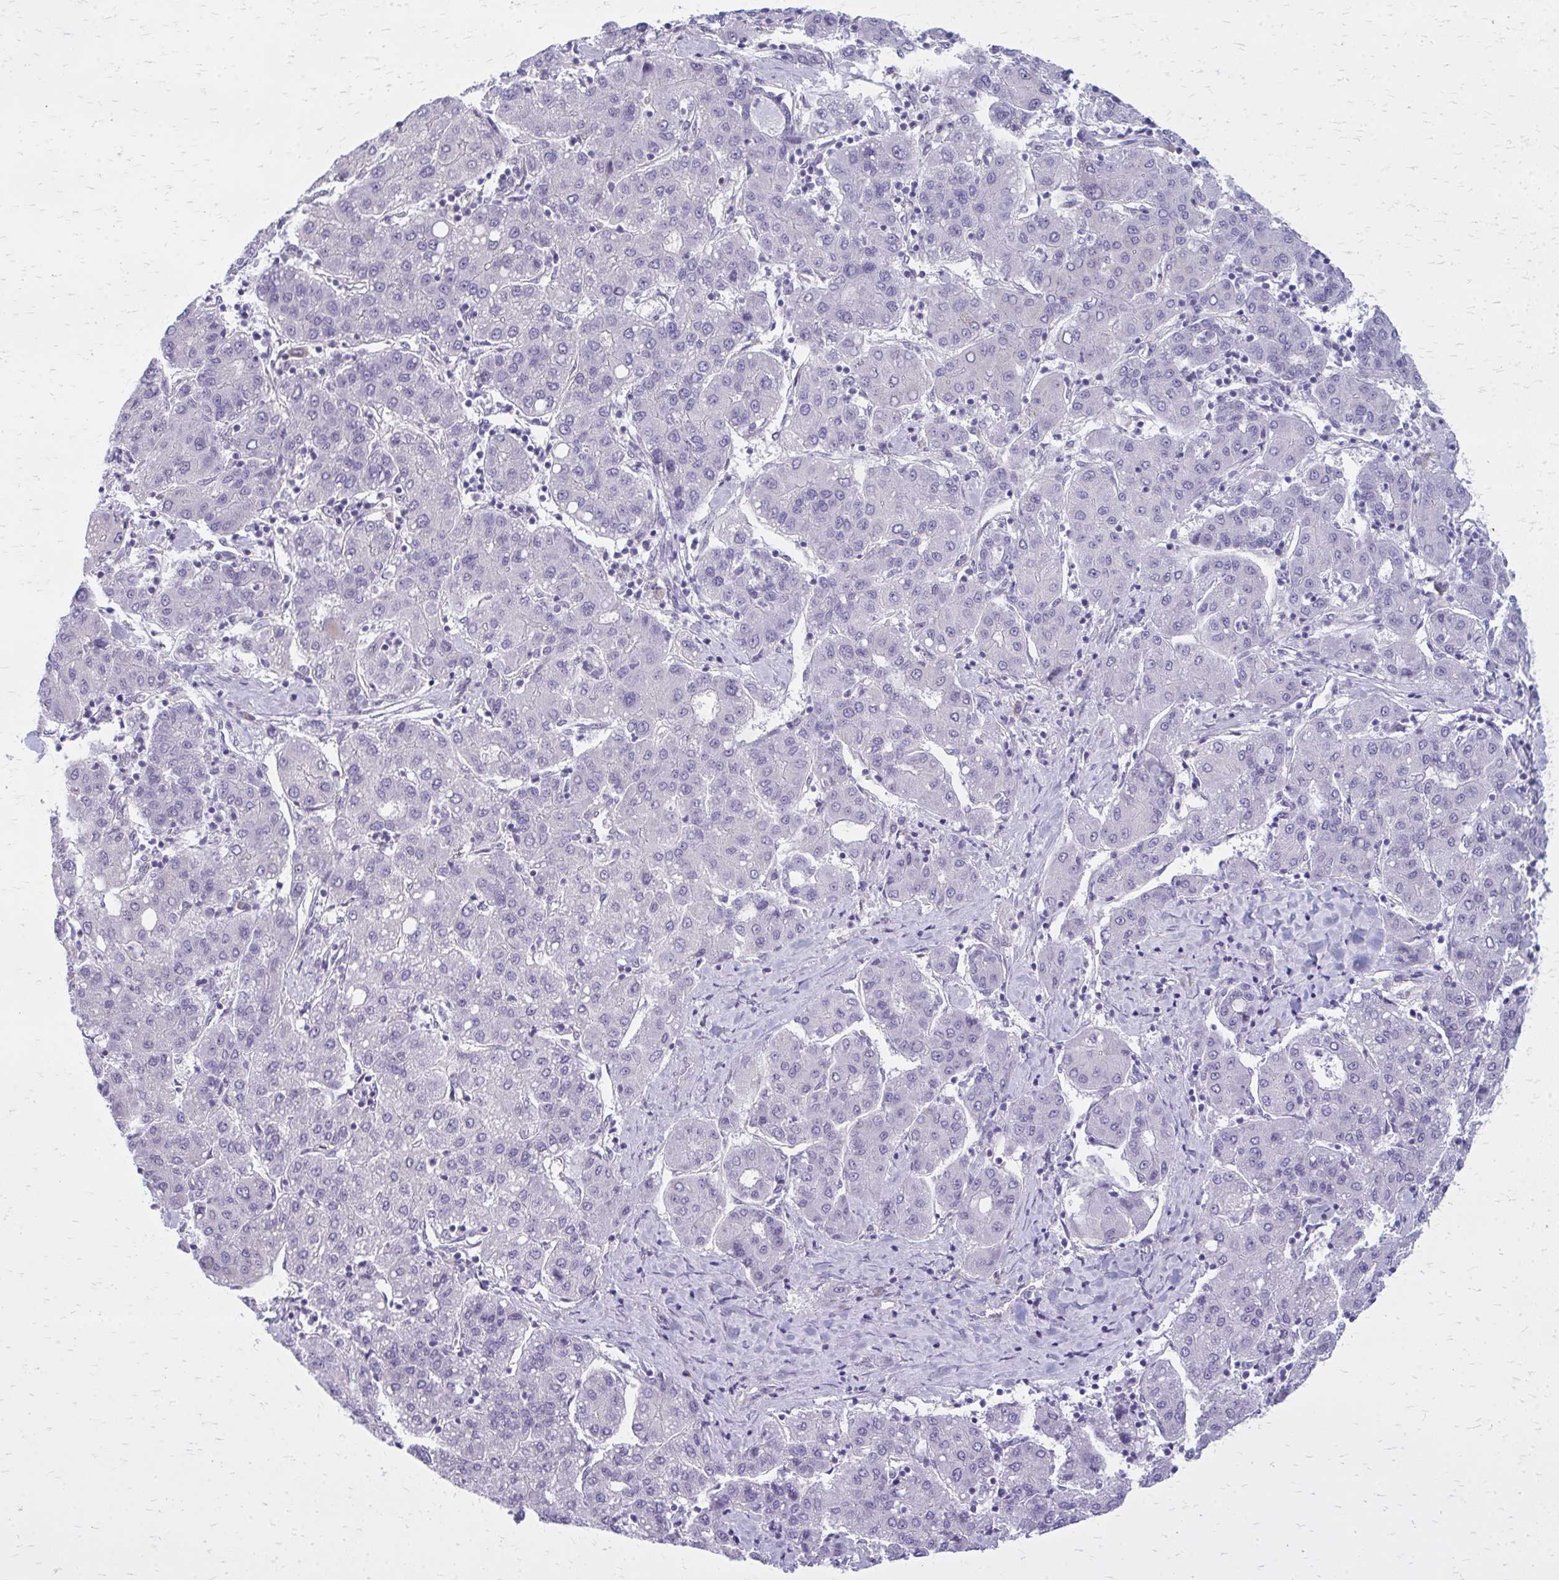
{"staining": {"intensity": "negative", "quantity": "none", "location": "none"}, "tissue": "liver cancer", "cell_type": "Tumor cells", "image_type": "cancer", "snomed": [{"axis": "morphology", "description": "Carcinoma, Hepatocellular, NOS"}, {"axis": "topography", "description": "Liver"}], "caption": "Tumor cells show no significant expression in liver hepatocellular carcinoma. The staining is performed using DAB (3,3'-diaminobenzidine) brown chromogen with nuclei counter-stained in using hematoxylin.", "gene": "PLCB1", "patient": {"sex": "male", "age": 65}}